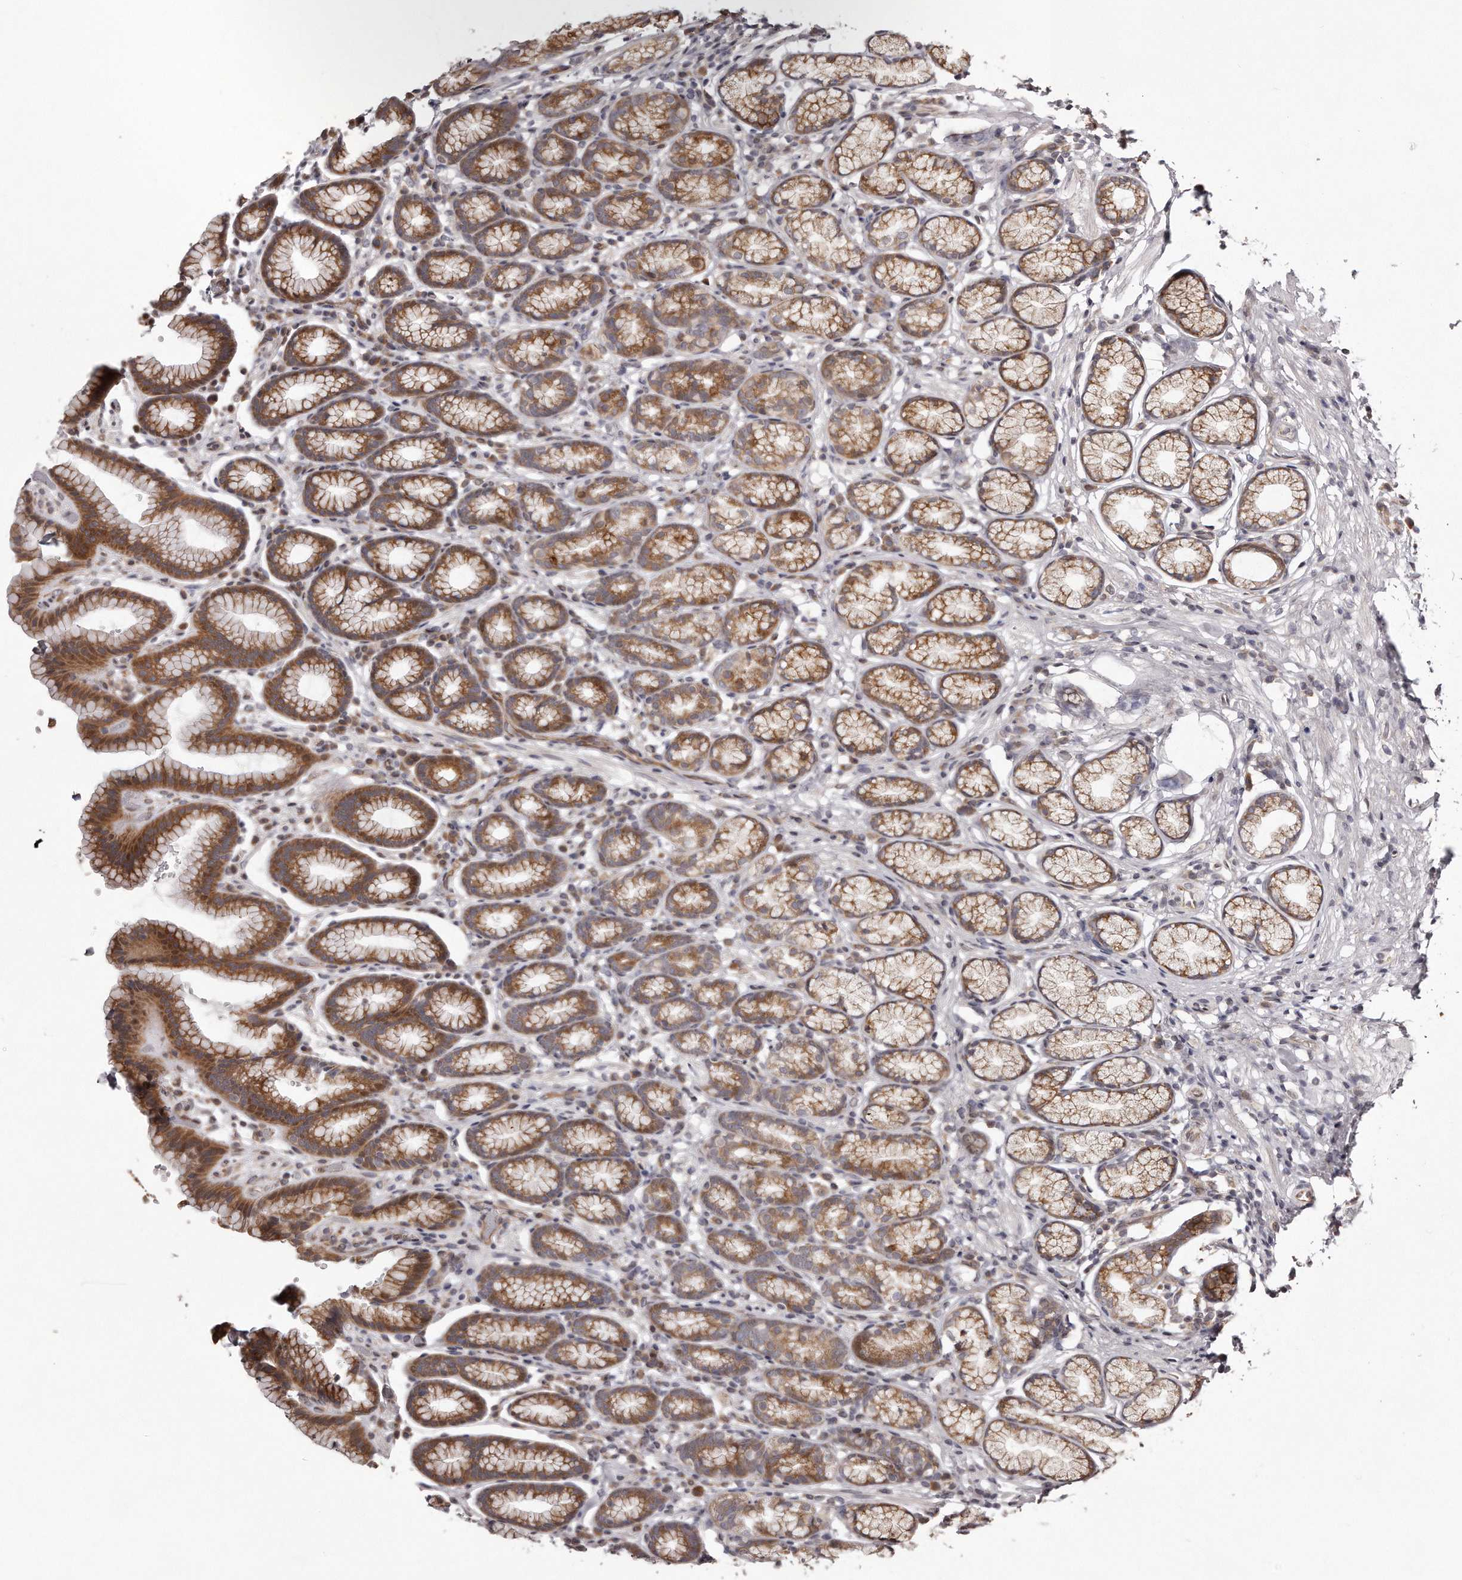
{"staining": {"intensity": "moderate", "quantity": ">75%", "location": "cytoplasmic/membranous"}, "tissue": "stomach", "cell_type": "Glandular cells", "image_type": "normal", "snomed": [{"axis": "morphology", "description": "Normal tissue, NOS"}, {"axis": "topography", "description": "Stomach"}], "caption": "High-power microscopy captured an immunohistochemistry (IHC) image of normal stomach, revealing moderate cytoplasmic/membranous staining in about >75% of glandular cells. The staining is performed using DAB brown chromogen to label protein expression. The nuclei are counter-stained blue using hematoxylin.", "gene": "TRAPPC14", "patient": {"sex": "male", "age": 42}}